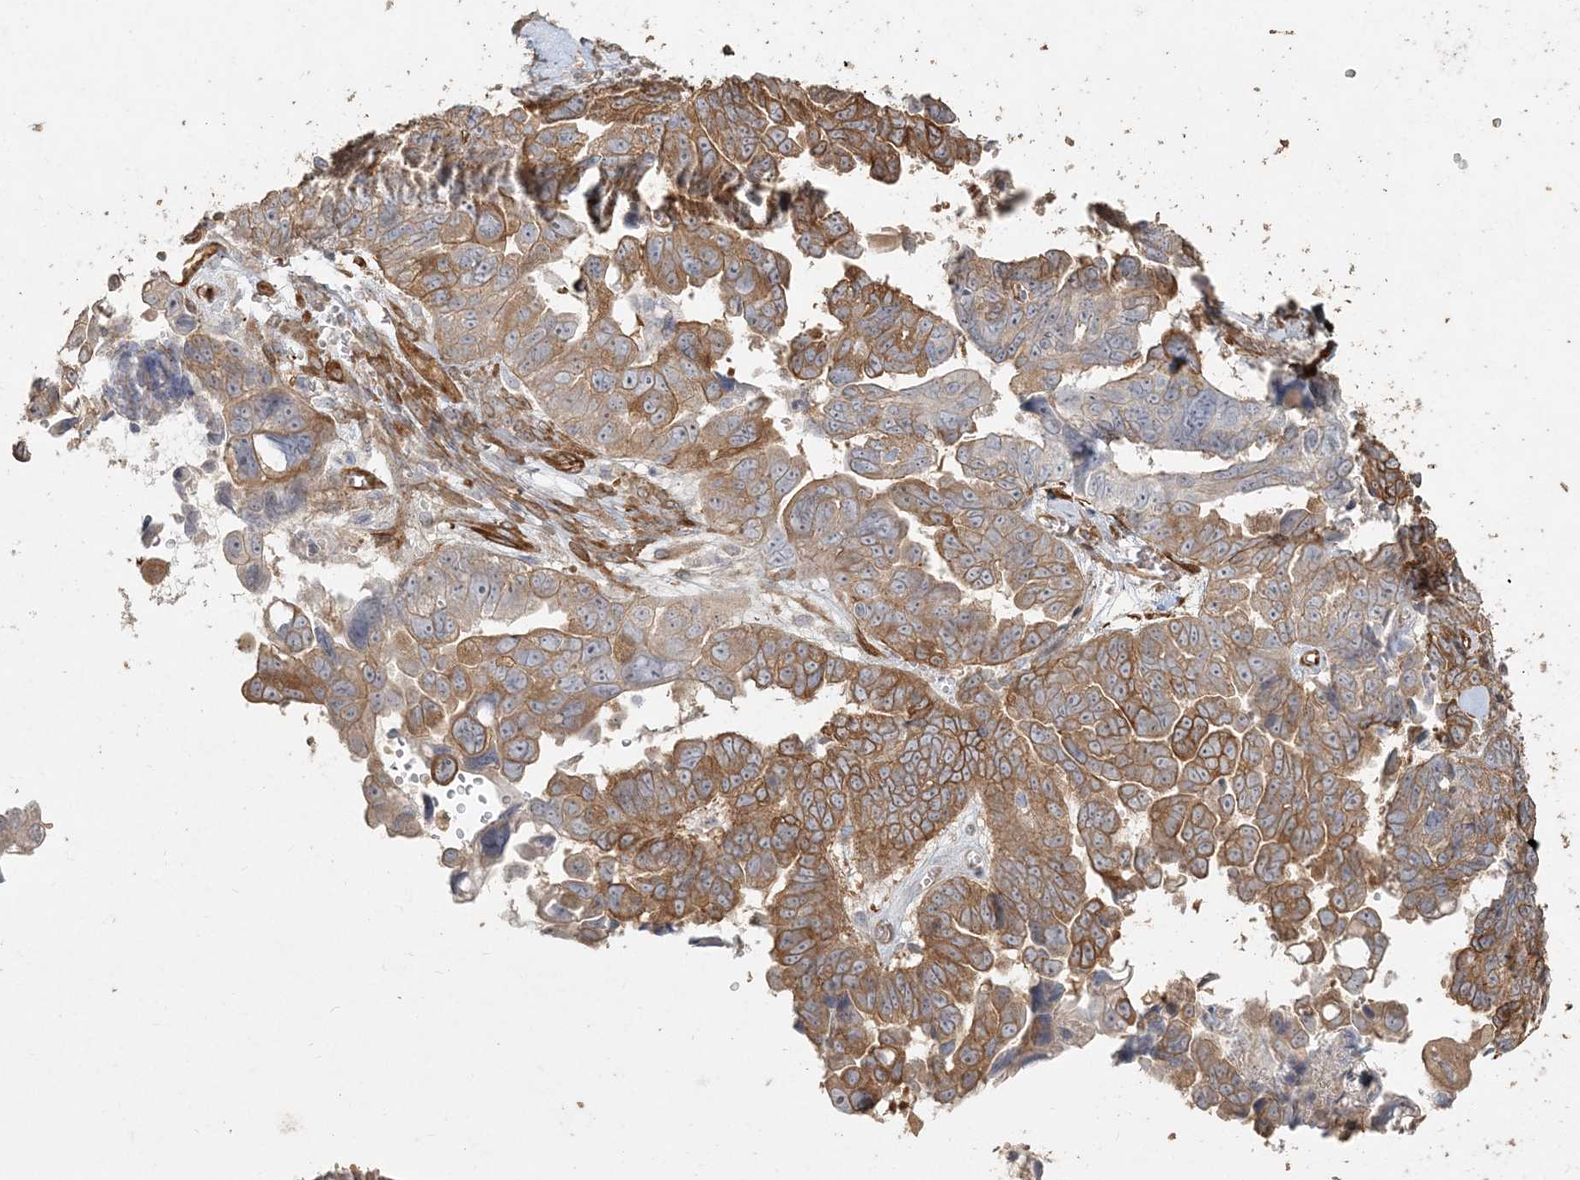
{"staining": {"intensity": "moderate", "quantity": "25%-75%", "location": "cytoplasmic/membranous"}, "tissue": "ovarian cancer", "cell_type": "Tumor cells", "image_type": "cancer", "snomed": [{"axis": "morphology", "description": "Cystadenocarcinoma, serous, NOS"}, {"axis": "topography", "description": "Ovary"}], "caption": "A histopathology image of ovarian cancer stained for a protein exhibits moderate cytoplasmic/membranous brown staining in tumor cells. Using DAB (brown) and hematoxylin (blue) stains, captured at high magnification using brightfield microscopy.", "gene": "RNF145", "patient": {"sex": "female", "age": 79}}